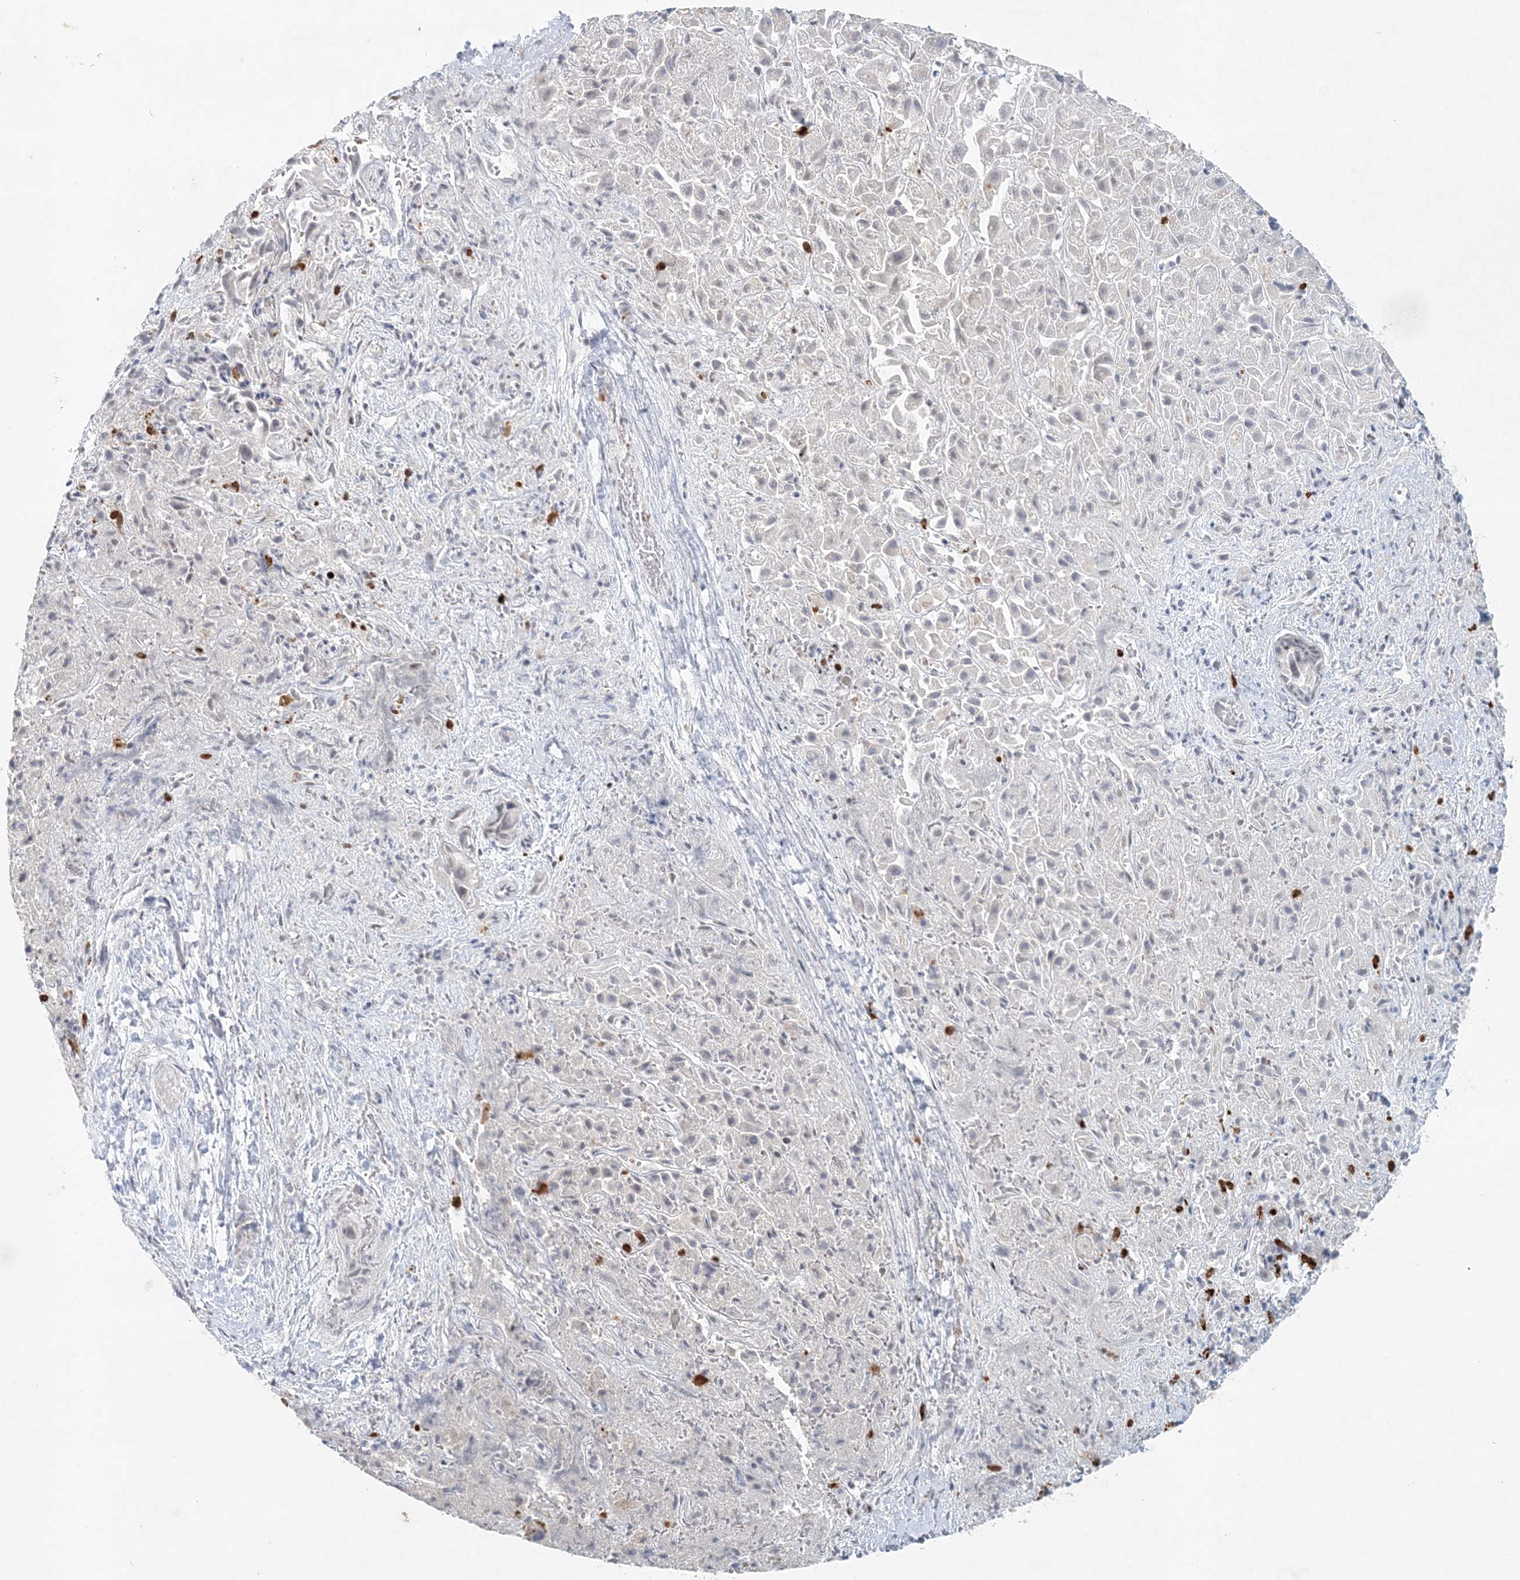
{"staining": {"intensity": "negative", "quantity": "none", "location": "none"}, "tissue": "liver cancer", "cell_type": "Tumor cells", "image_type": "cancer", "snomed": [{"axis": "morphology", "description": "Cholangiocarcinoma"}, {"axis": "topography", "description": "Liver"}], "caption": "This is an IHC image of human liver cancer (cholangiocarcinoma). There is no staining in tumor cells.", "gene": "NUP54", "patient": {"sex": "female", "age": 52}}